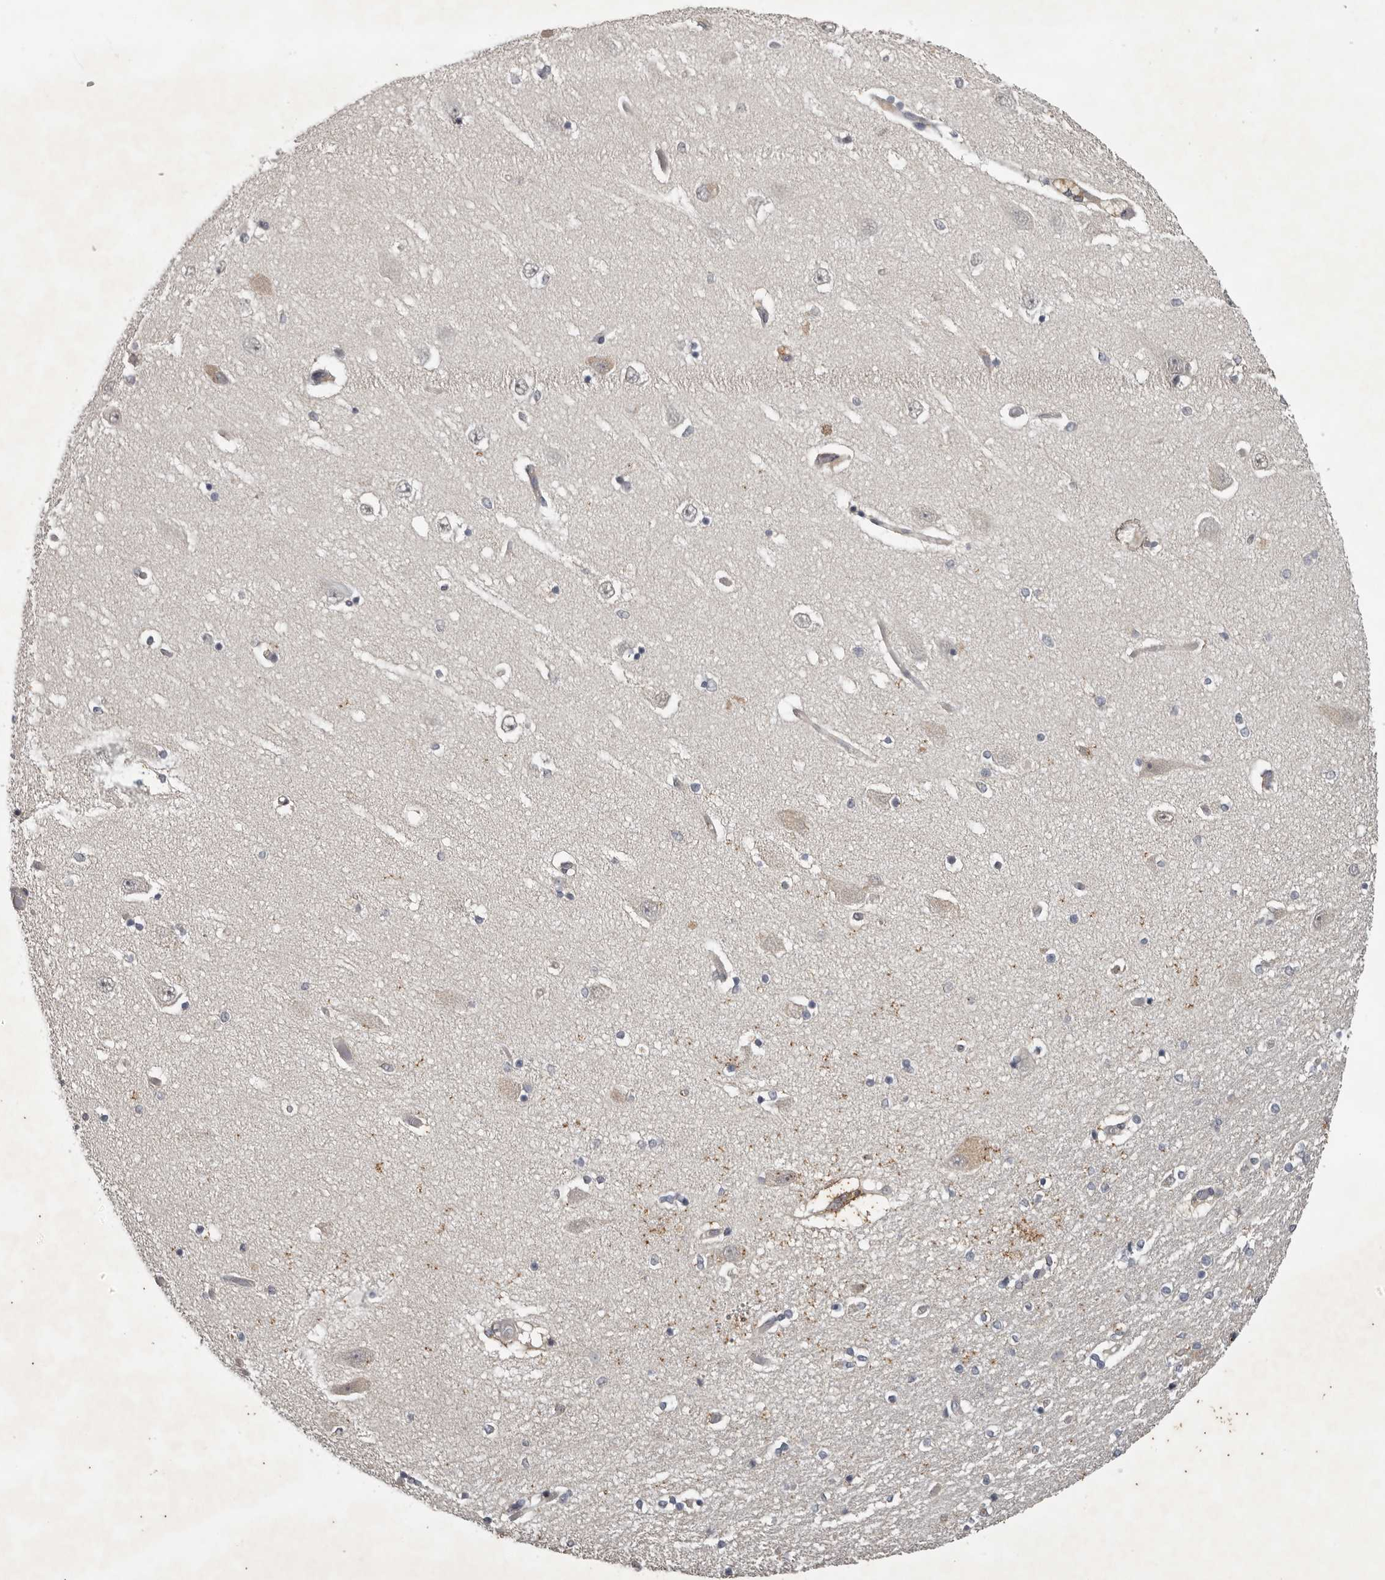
{"staining": {"intensity": "negative", "quantity": "none", "location": "none"}, "tissue": "hippocampus", "cell_type": "Glial cells", "image_type": "normal", "snomed": [{"axis": "morphology", "description": "Normal tissue, NOS"}, {"axis": "topography", "description": "Hippocampus"}], "caption": "Benign hippocampus was stained to show a protein in brown. There is no significant expression in glial cells.", "gene": "ANKRD44", "patient": {"sex": "female", "age": 54}}